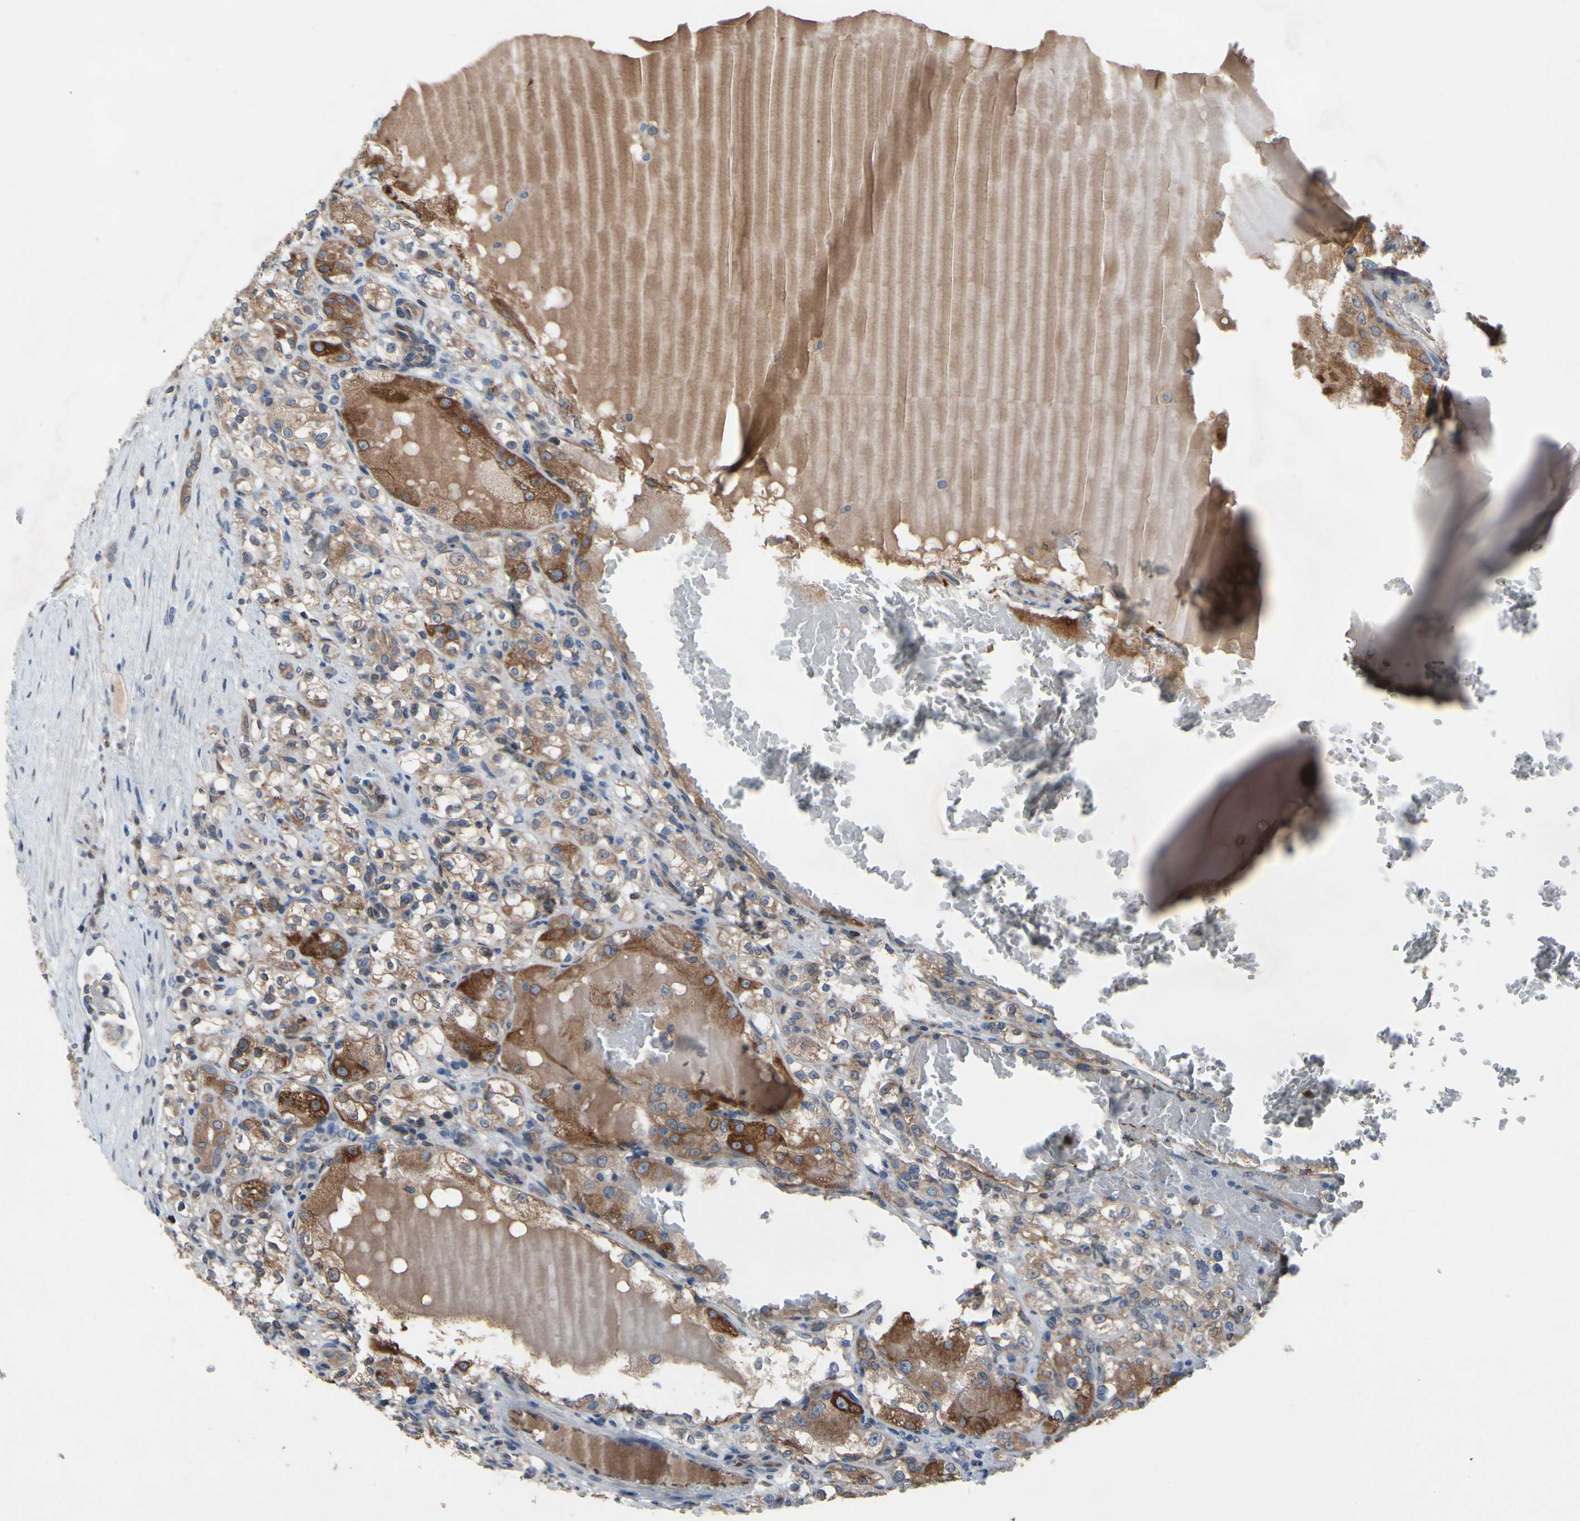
{"staining": {"intensity": "moderate", "quantity": ">75%", "location": "cytoplasmic/membranous"}, "tissue": "renal cancer", "cell_type": "Tumor cells", "image_type": "cancer", "snomed": [{"axis": "morphology", "description": "Normal tissue, NOS"}, {"axis": "morphology", "description": "Adenocarcinoma, NOS"}, {"axis": "topography", "description": "Kidney"}], "caption": "Protein expression analysis of renal cancer (adenocarcinoma) exhibits moderate cytoplasmic/membranous expression in approximately >75% of tumor cells. (brown staining indicates protein expression, while blue staining denotes nuclei).", "gene": "PRXL2A", "patient": {"sex": "male", "age": 61}}